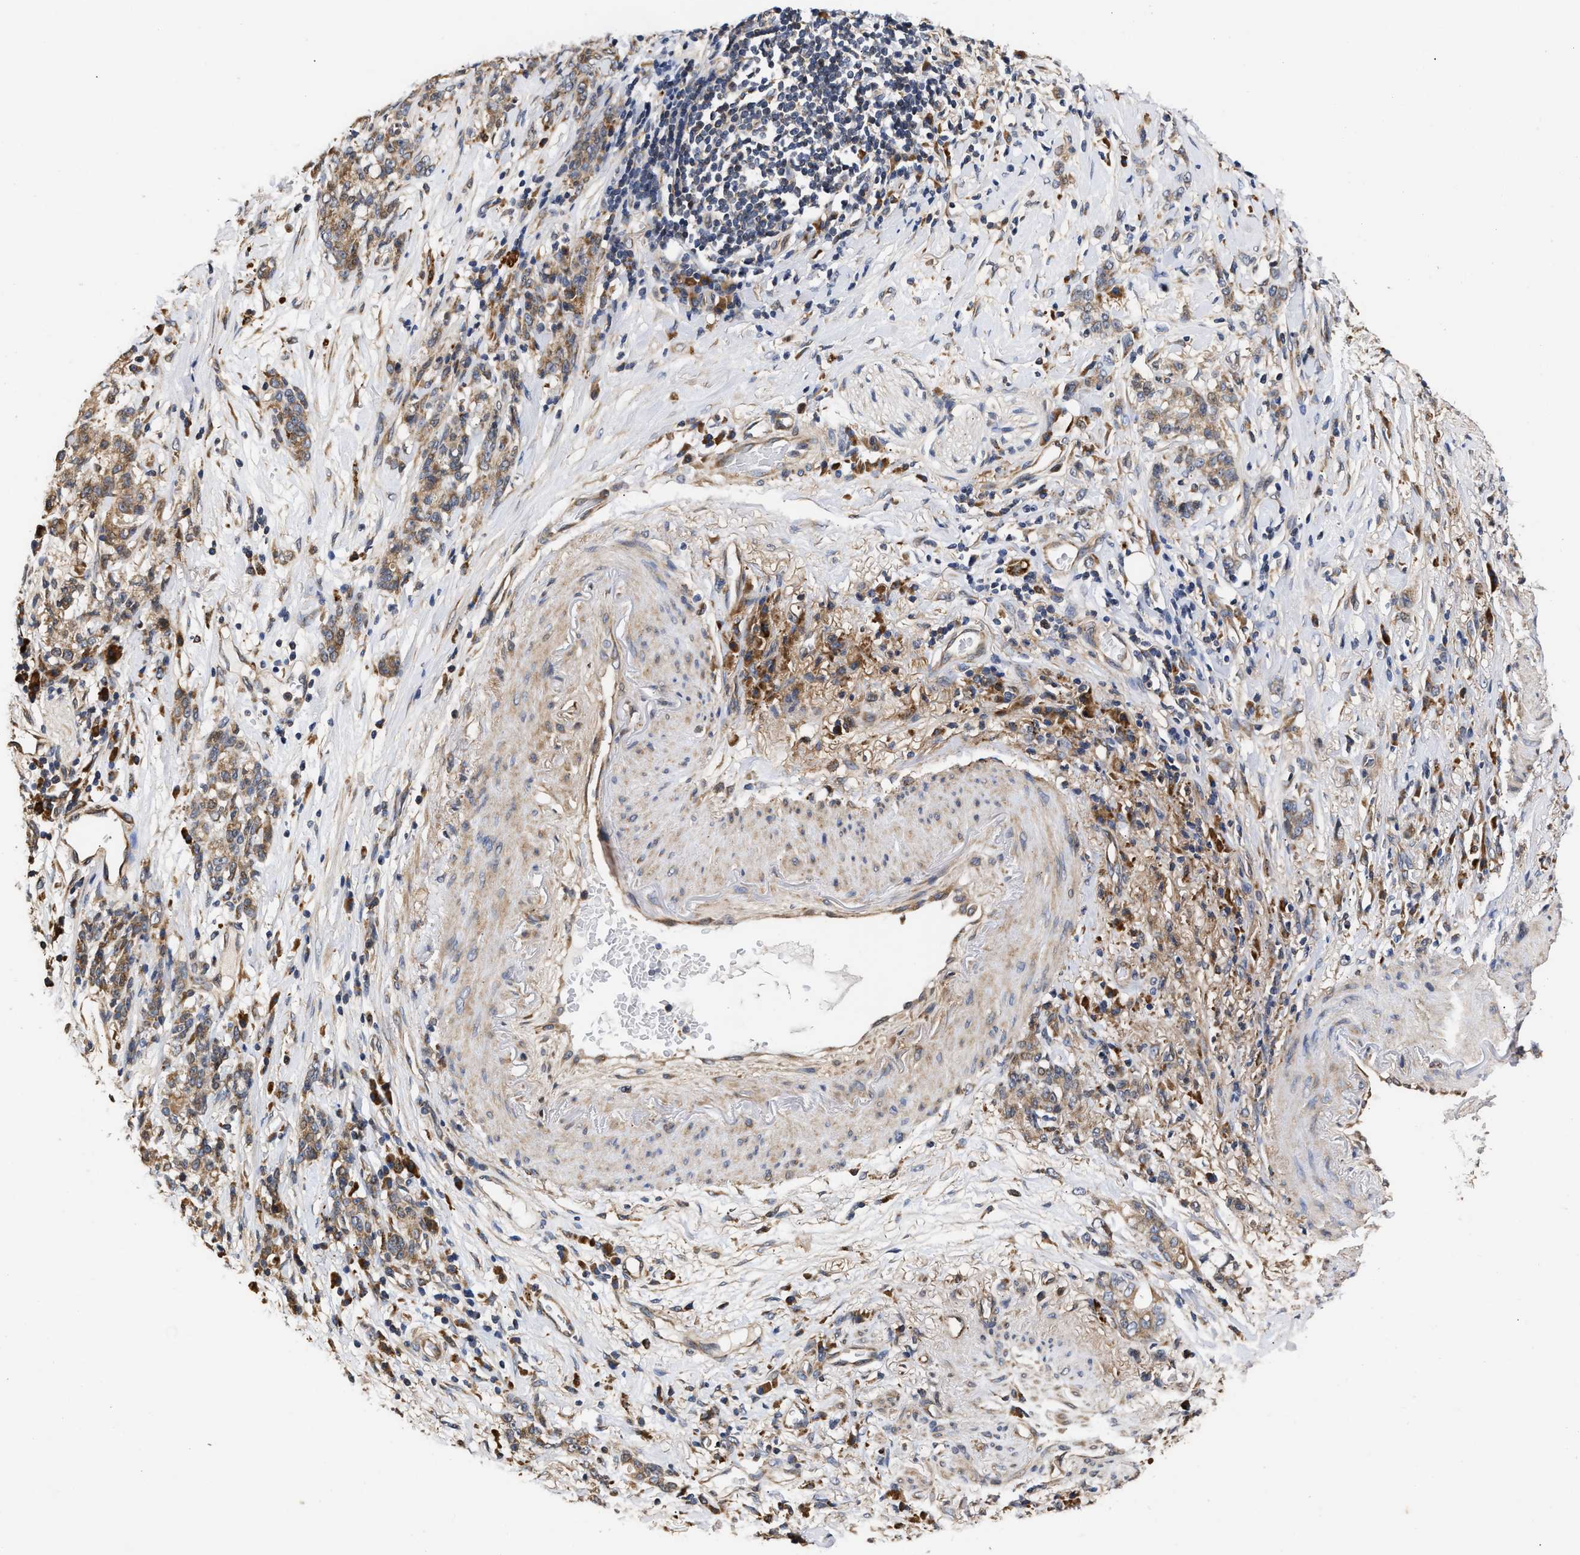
{"staining": {"intensity": "moderate", "quantity": "25%-75%", "location": "cytoplasmic/membranous"}, "tissue": "stomach cancer", "cell_type": "Tumor cells", "image_type": "cancer", "snomed": [{"axis": "morphology", "description": "Adenocarcinoma, NOS"}, {"axis": "topography", "description": "Stomach, lower"}], "caption": "Brown immunohistochemical staining in stomach adenocarcinoma exhibits moderate cytoplasmic/membranous positivity in about 25%-75% of tumor cells.", "gene": "GOSR1", "patient": {"sex": "male", "age": 88}}